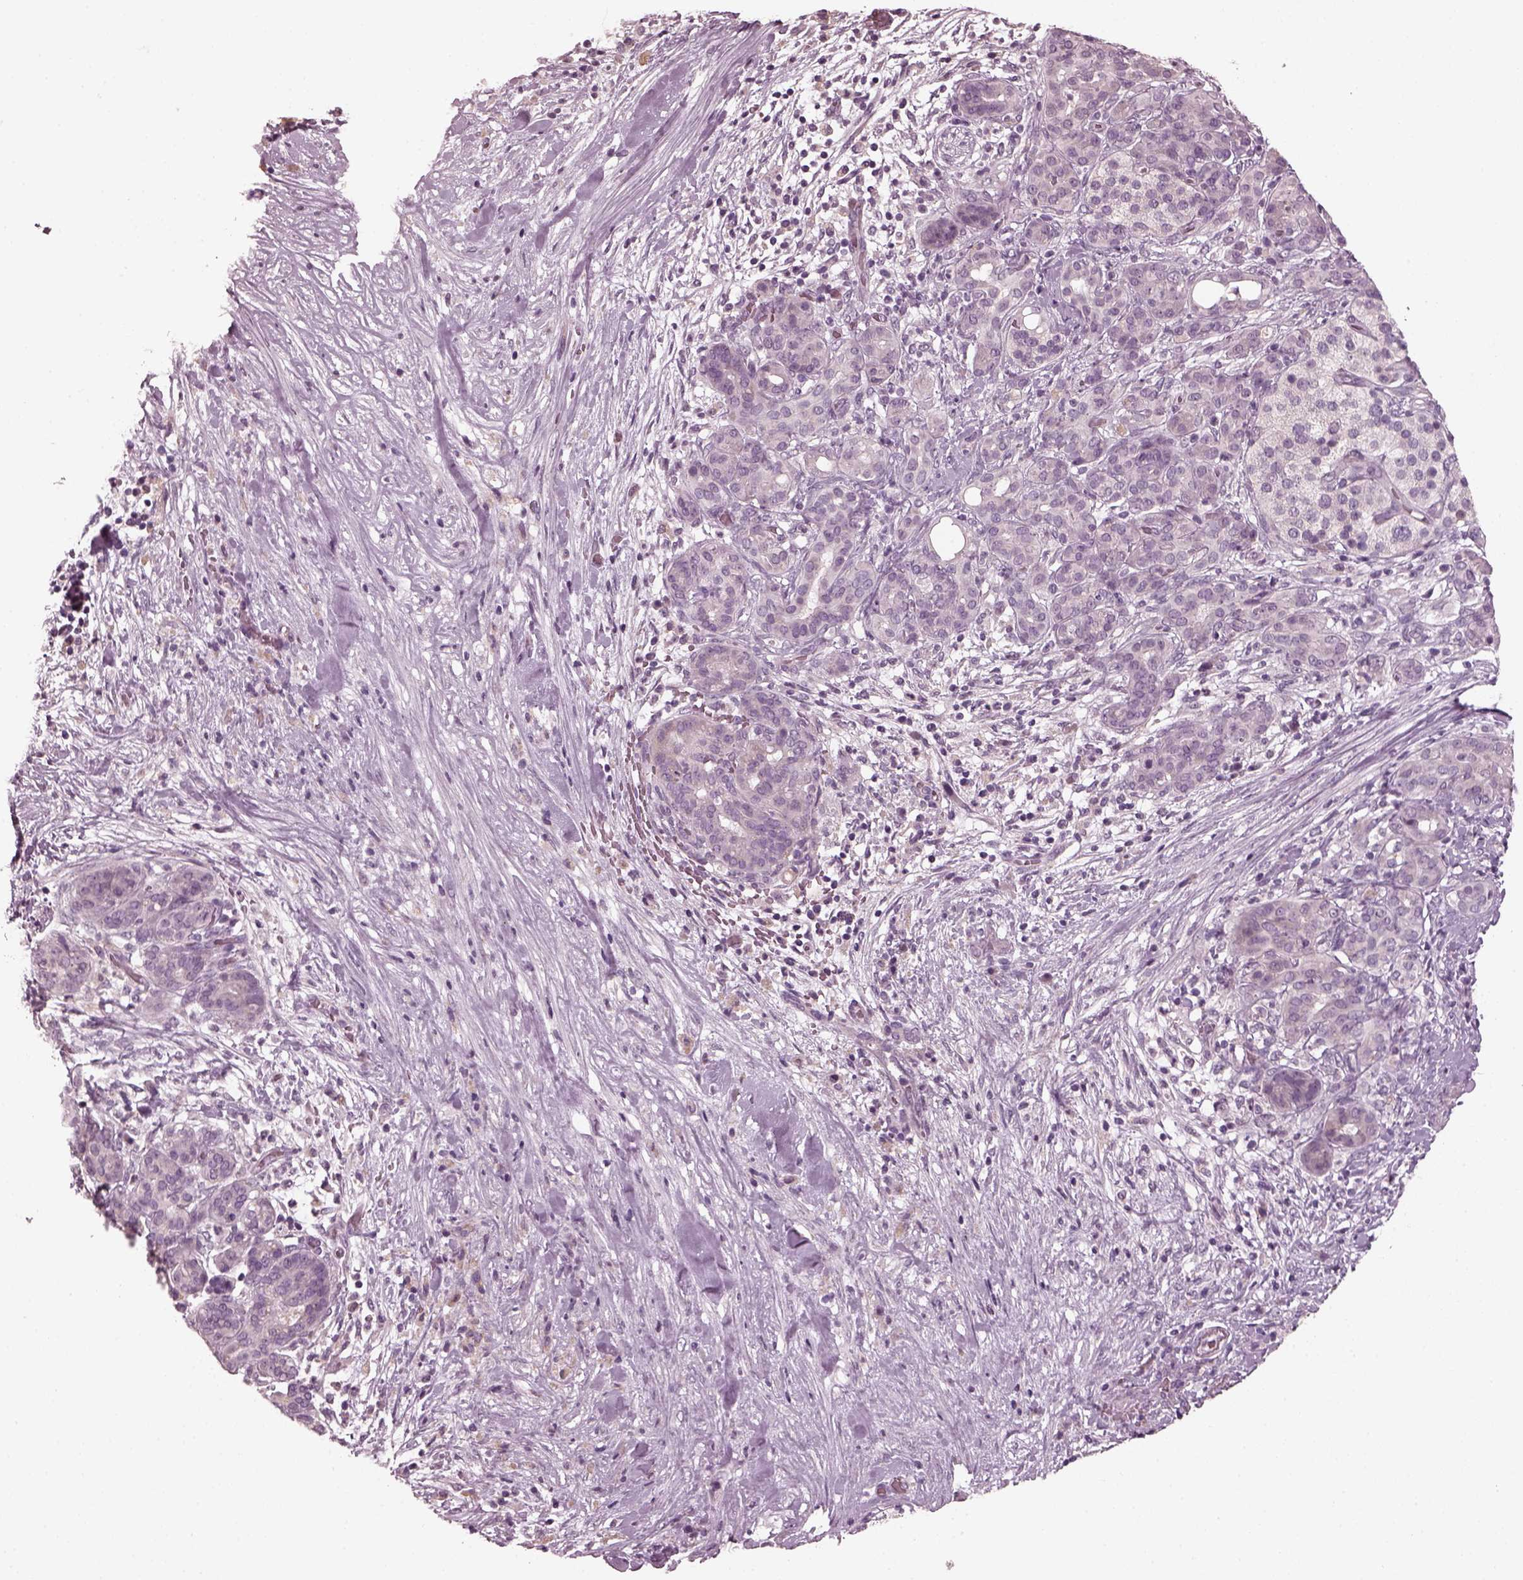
{"staining": {"intensity": "negative", "quantity": "none", "location": "none"}, "tissue": "pancreatic cancer", "cell_type": "Tumor cells", "image_type": "cancer", "snomed": [{"axis": "morphology", "description": "Adenocarcinoma, NOS"}, {"axis": "topography", "description": "Pancreas"}], "caption": "The photomicrograph demonstrates no significant positivity in tumor cells of adenocarcinoma (pancreatic). Nuclei are stained in blue.", "gene": "RCVRN", "patient": {"sex": "male", "age": 44}}